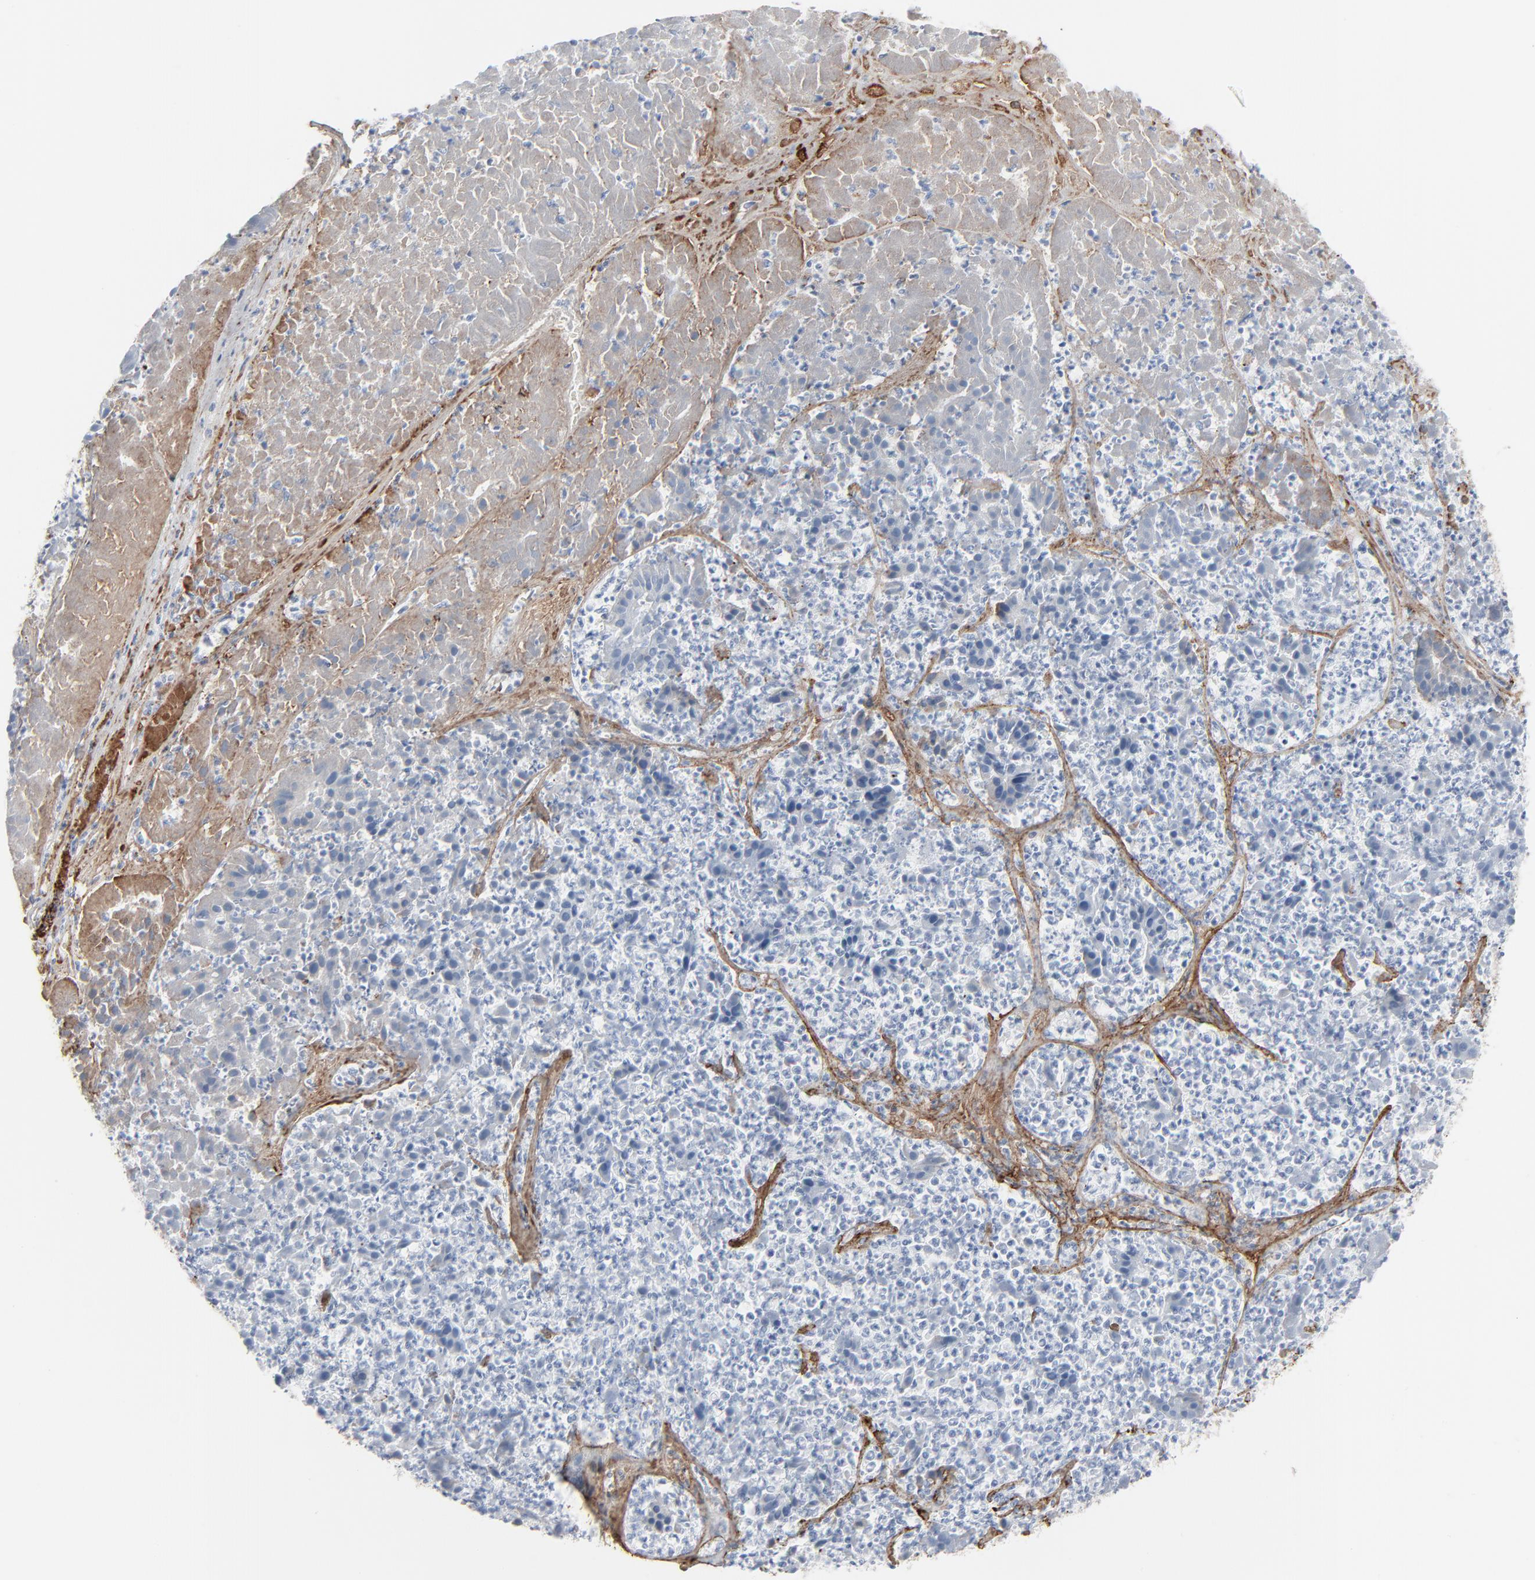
{"staining": {"intensity": "weak", "quantity": "<25%", "location": "cytoplasmic/membranous"}, "tissue": "pancreatic cancer", "cell_type": "Tumor cells", "image_type": "cancer", "snomed": [{"axis": "morphology", "description": "Adenocarcinoma, NOS"}, {"axis": "topography", "description": "Pancreas"}], "caption": "The immunohistochemistry (IHC) image has no significant expression in tumor cells of pancreatic cancer tissue.", "gene": "BGN", "patient": {"sex": "male", "age": 50}}